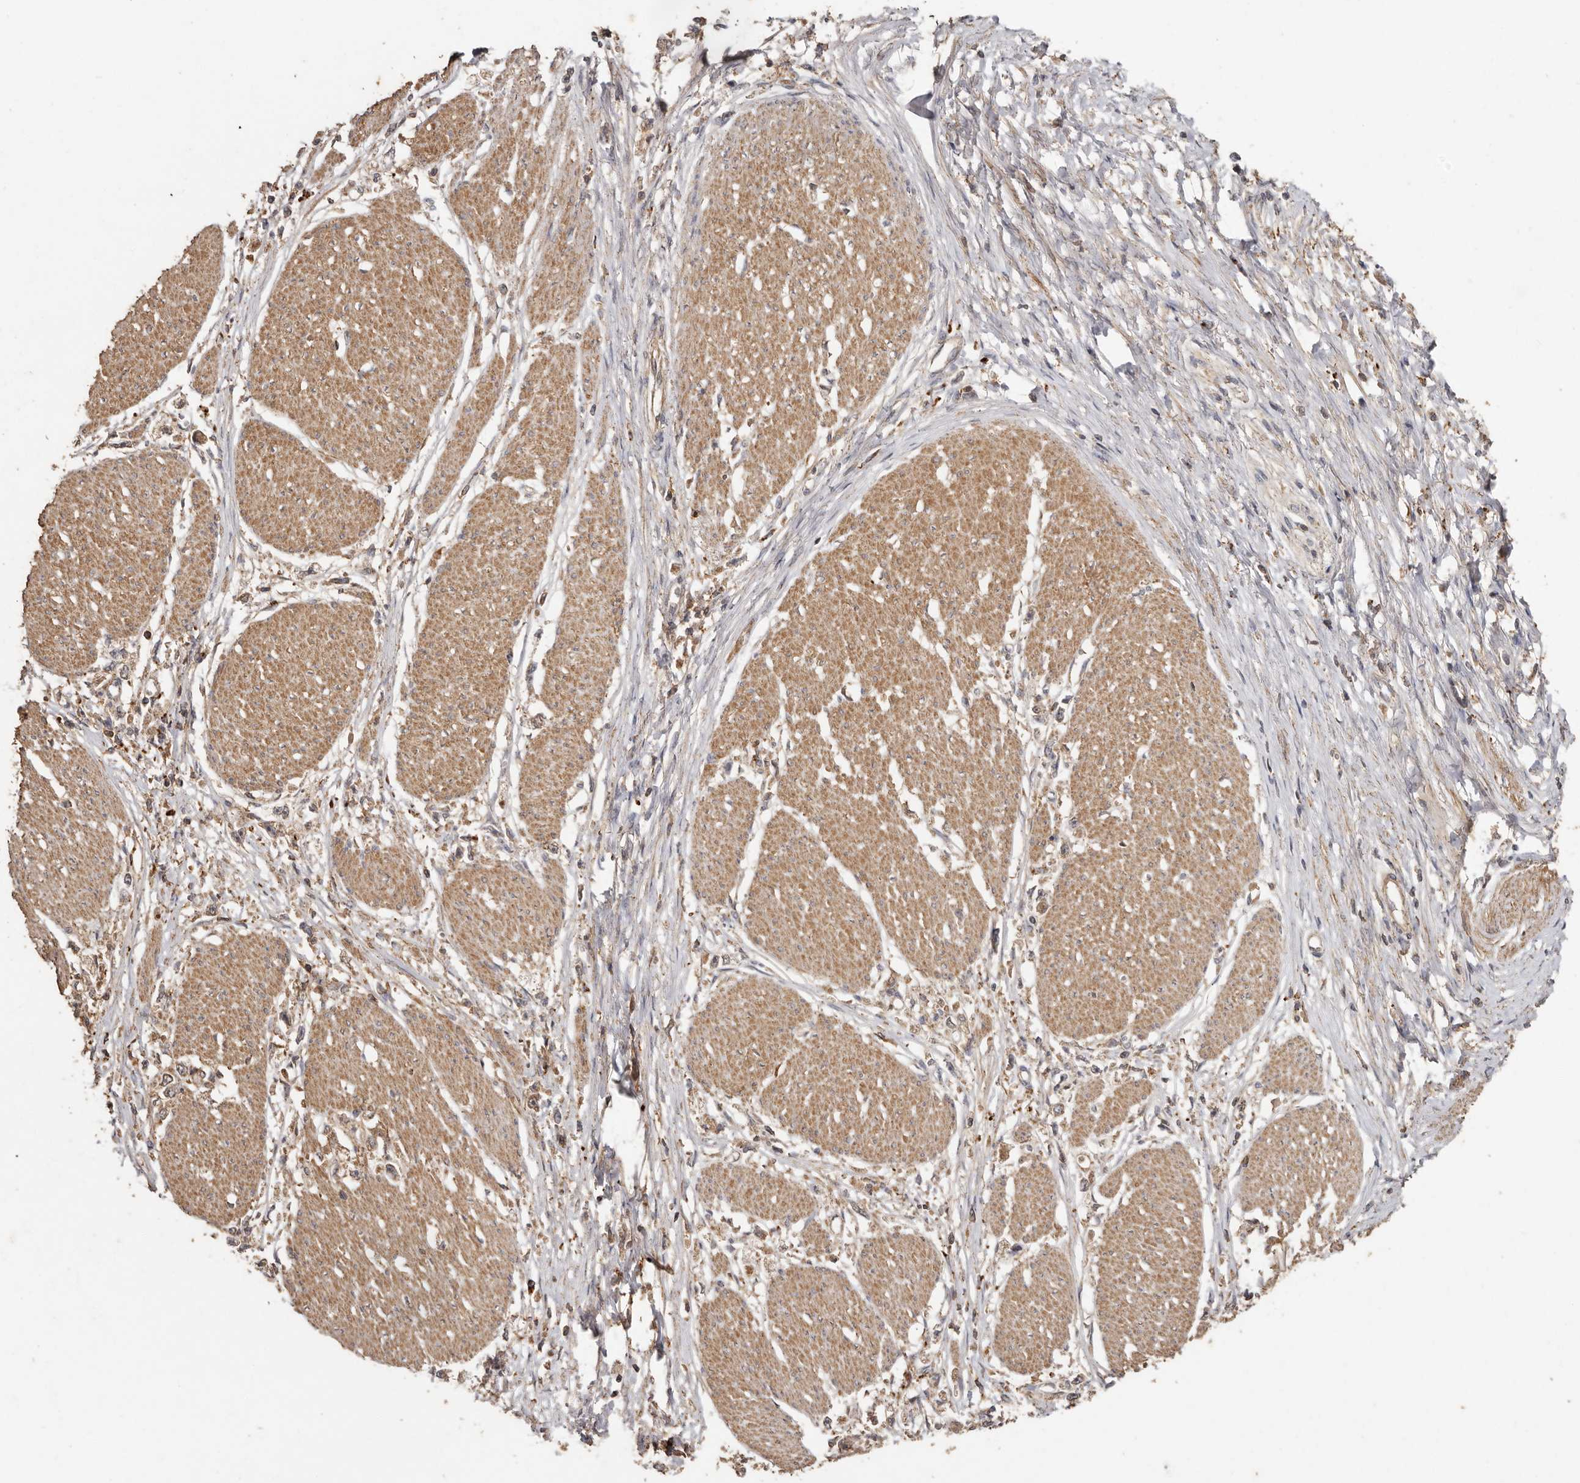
{"staining": {"intensity": "moderate", "quantity": ">75%", "location": "cytoplasmic/membranous"}, "tissue": "stomach cancer", "cell_type": "Tumor cells", "image_type": "cancer", "snomed": [{"axis": "morphology", "description": "Adenocarcinoma, NOS"}, {"axis": "topography", "description": "Stomach"}], "caption": "A histopathology image of adenocarcinoma (stomach) stained for a protein exhibits moderate cytoplasmic/membranous brown staining in tumor cells.", "gene": "RWDD1", "patient": {"sex": "female", "age": 59}}